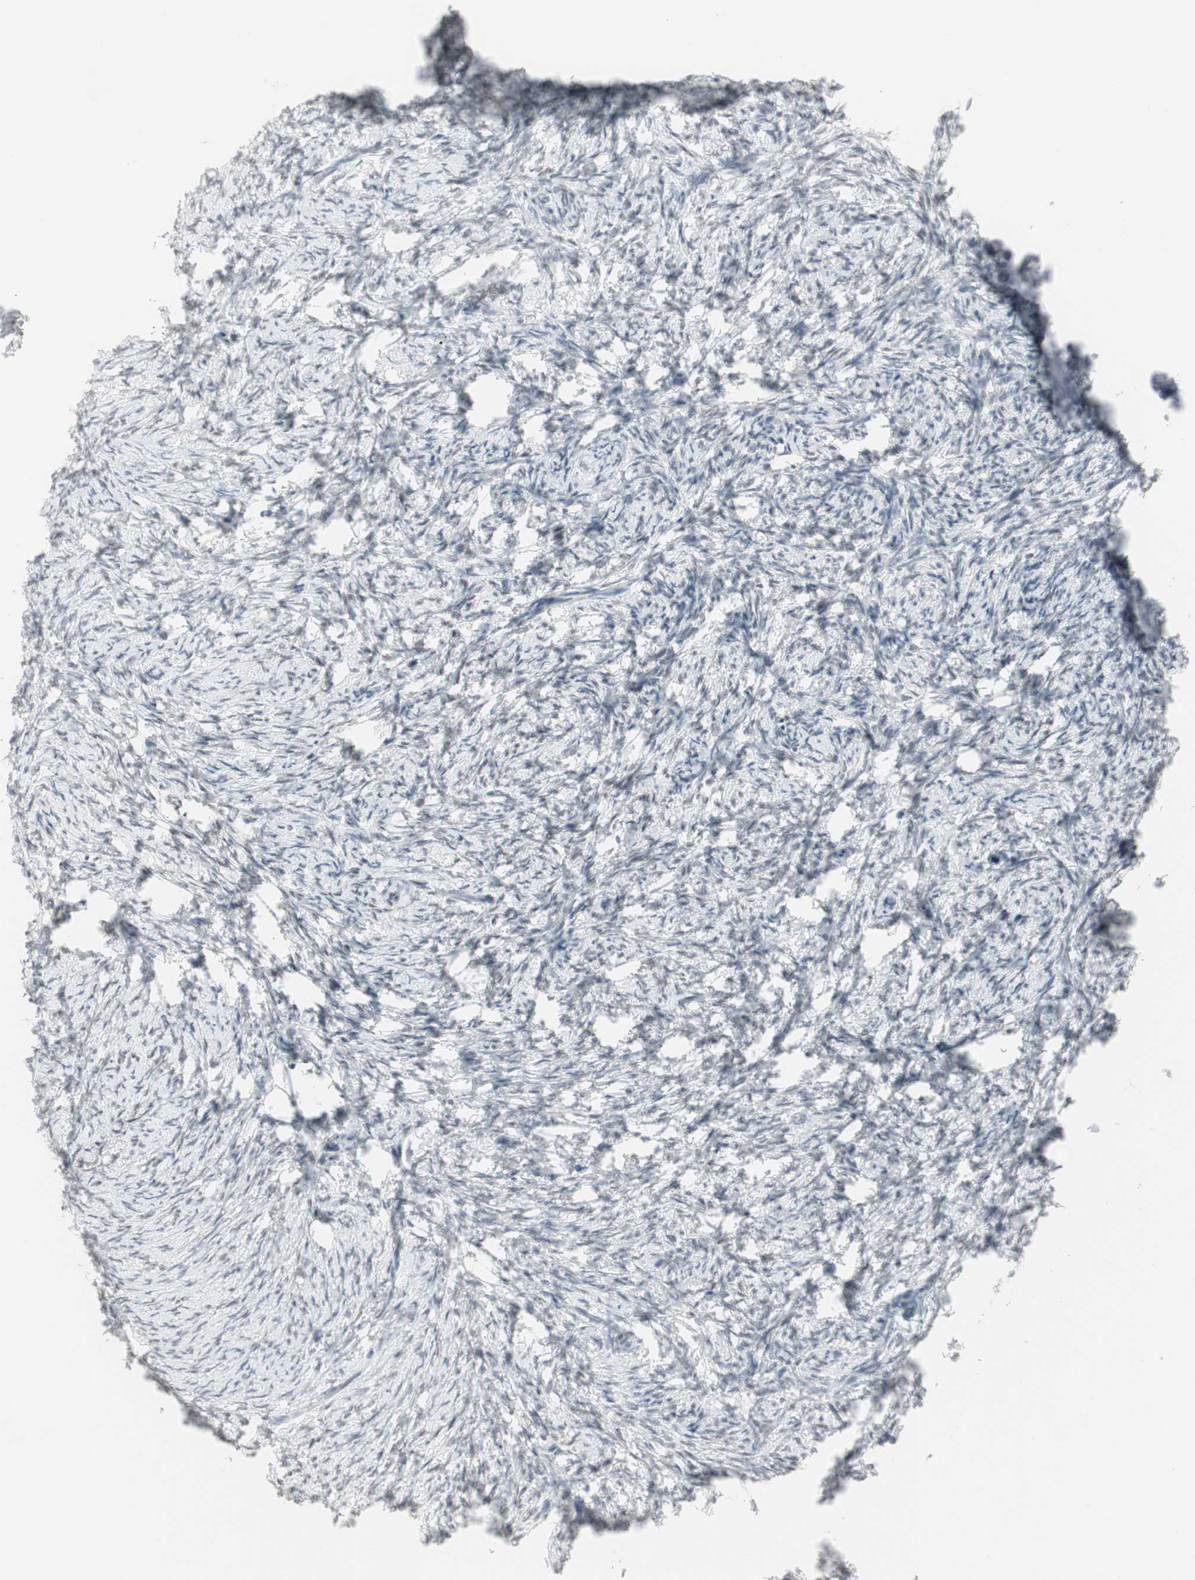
{"staining": {"intensity": "negative", "quantity": "none", "location": "none"}, "tissue": "ovary", "cell_type": "Ovarian stroma cells", "image_type": "normal", "snomed": [{"axis": "morphology", "description": "Normal tissue, NOS"}, {"axis": "topography", "description": "Ovary"}], "caption": "A high-resolution photomicrograph shows immunohistochemistry (IHC) staining of unremarkable ovary, which exhibits no significant staining in ovarian stroma cells. (DAB (3,3'-diaminobenzidine) IHC, high magnification).", "gene": "MAP4K4", "patient": {"sex": "female", "age": 60}}